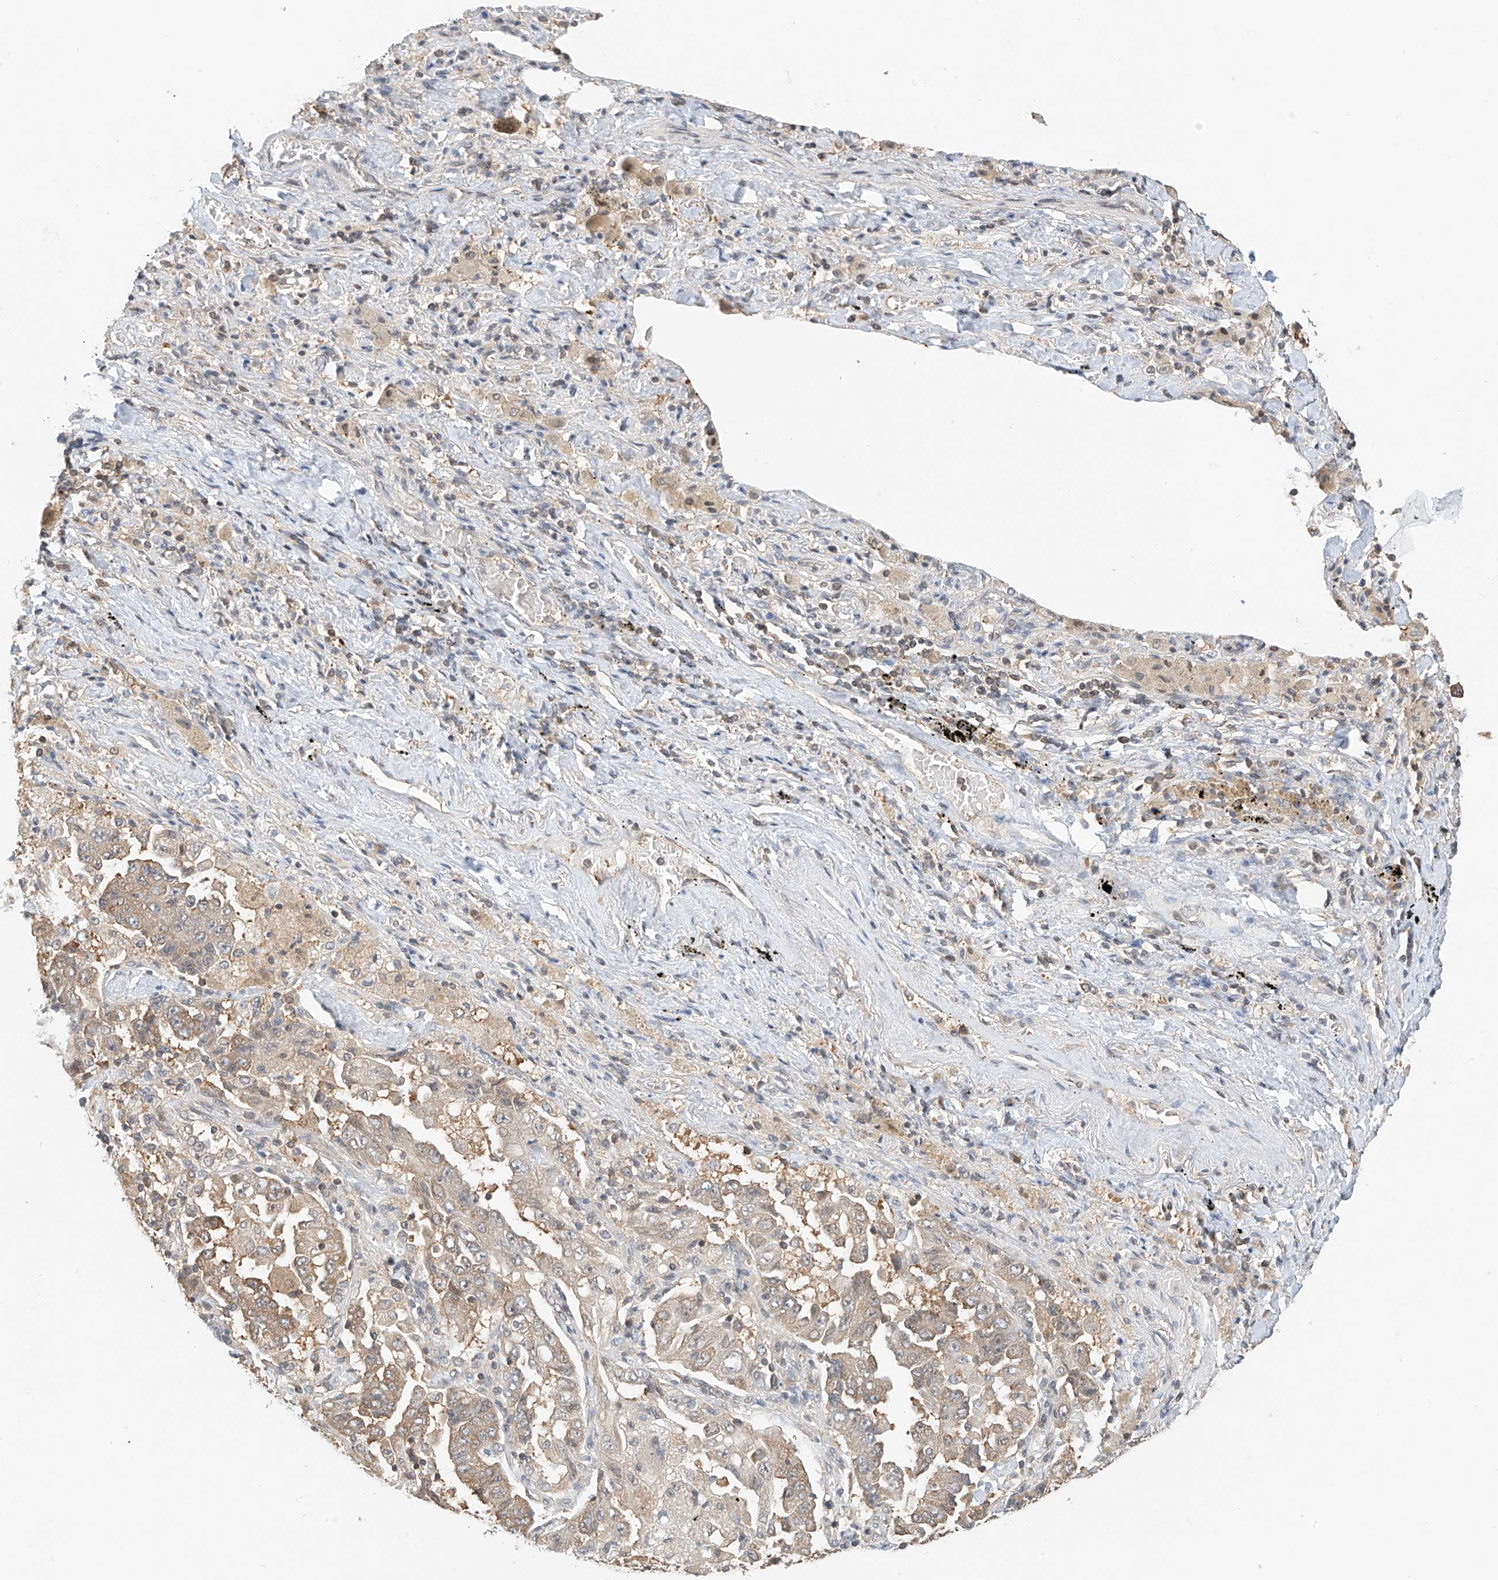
{"staining": {"intensity": "moderate", "quantity": ">75%", "location": "cytoplasmic/membranous"}, "tissue": "lung cancer", "cell_type": "Tumor cells", "image_type": "cancer", "snomed": [{"axis": "morphology", "description": "Adenocarcinoma, NOS"}, {"axis": "topography", "description": "Lung"}], "caption": "The immunohistochemical stain highlights moderate cytoplasmic/membranous positivity in tumor cells of lung cancer tissue.", "gene": "PPA2", "patient": {"sex": "female", "age": 51}}